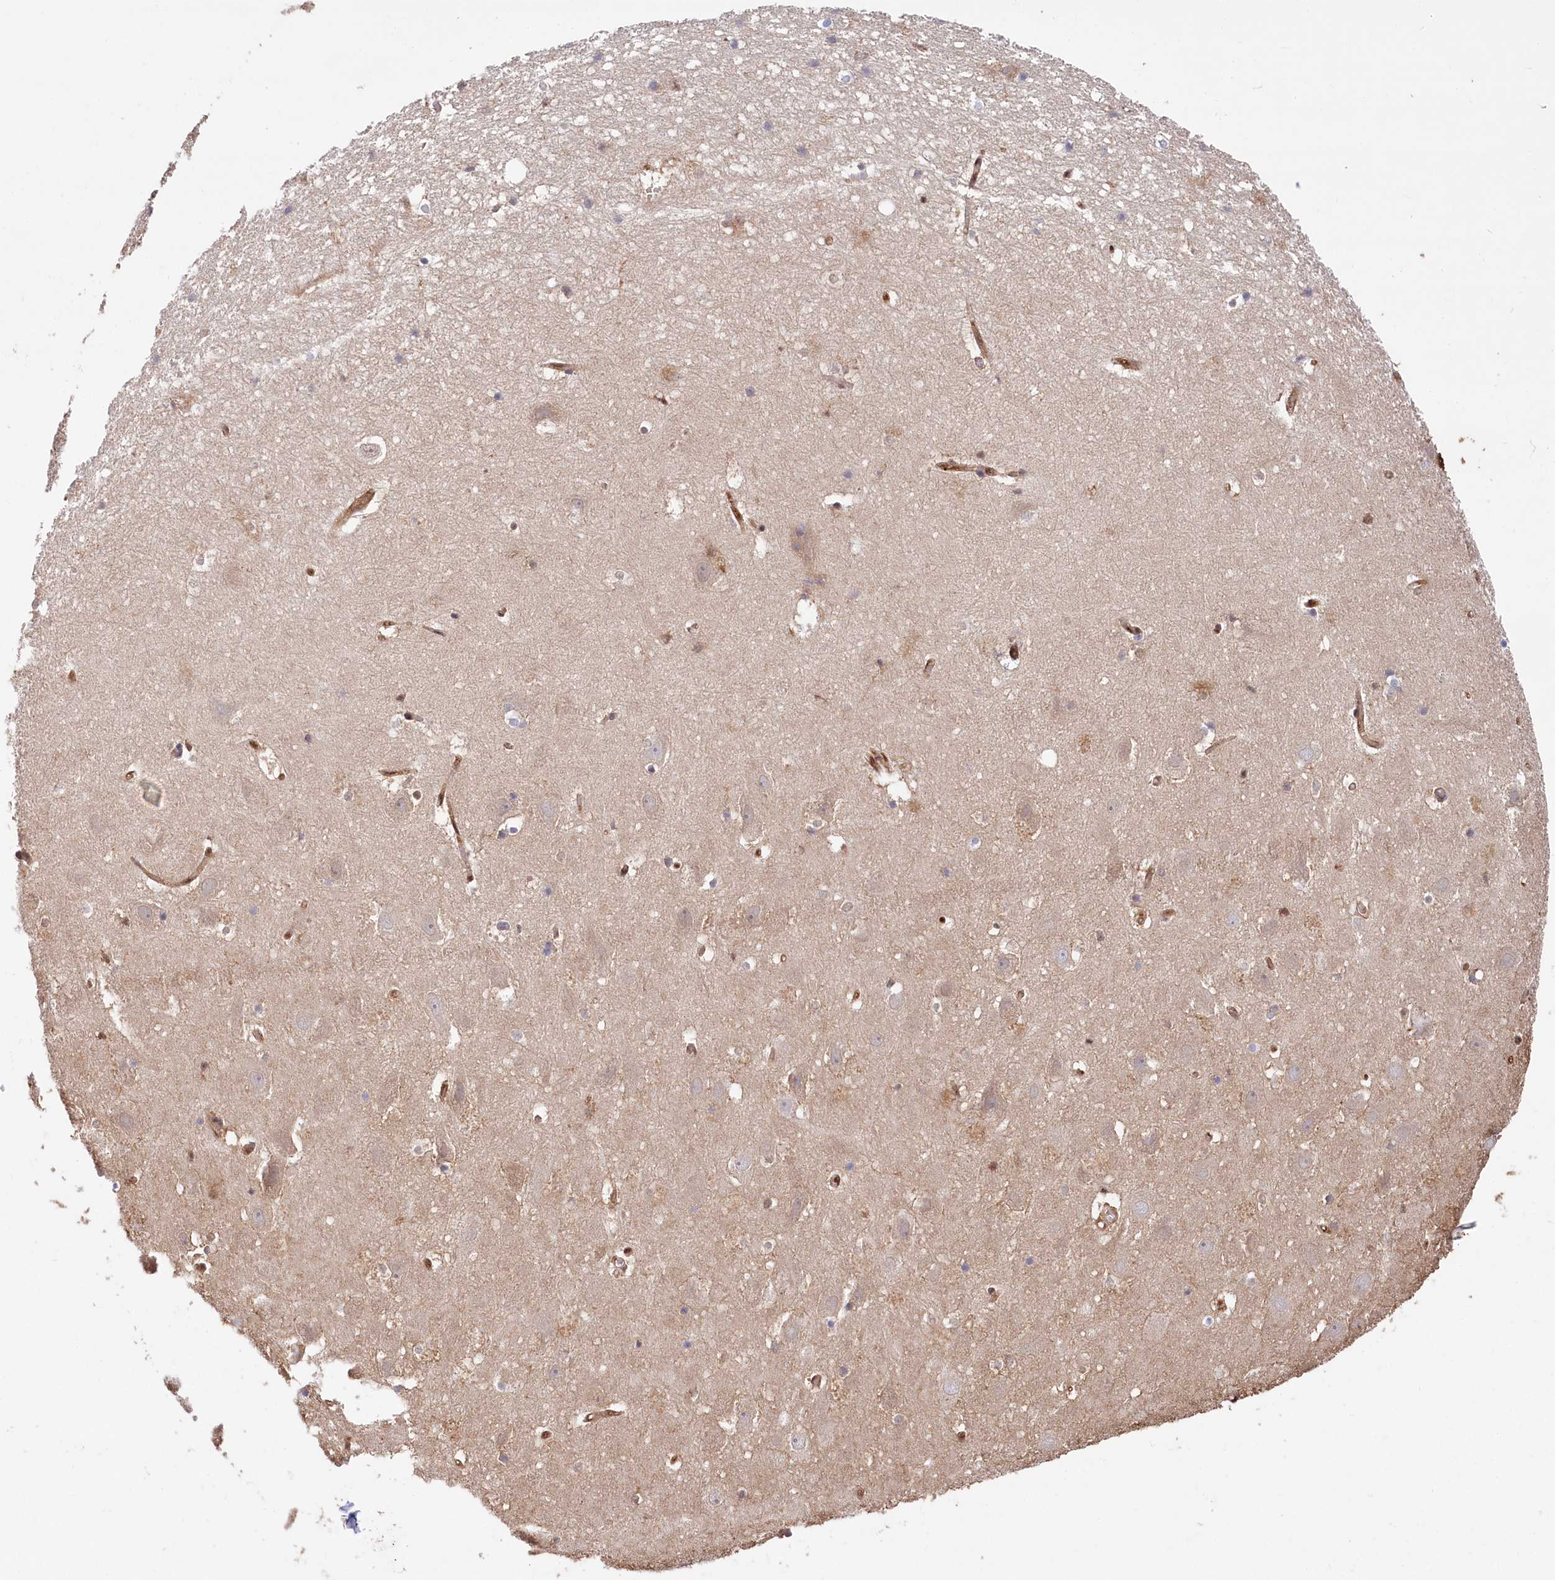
{"staining": {"intensity": "weak", "quantity": "<25%", "location": "cytoplasmic/membranous"}, "tissue": "hippocampus", "cell_type": "Glial cells", "image_type": "normal", "snomed": [{"axis": "morphology", "description": "Normal tissue, NOS"}, {"axis": "topography", "description": "Hippocampus"}], "caption": "Micrograph shows no significant protein expression in glial cells of unremarkable hippocampus.", "gene": "LSG1", "patient": {"sex": "female", "age": 52}}